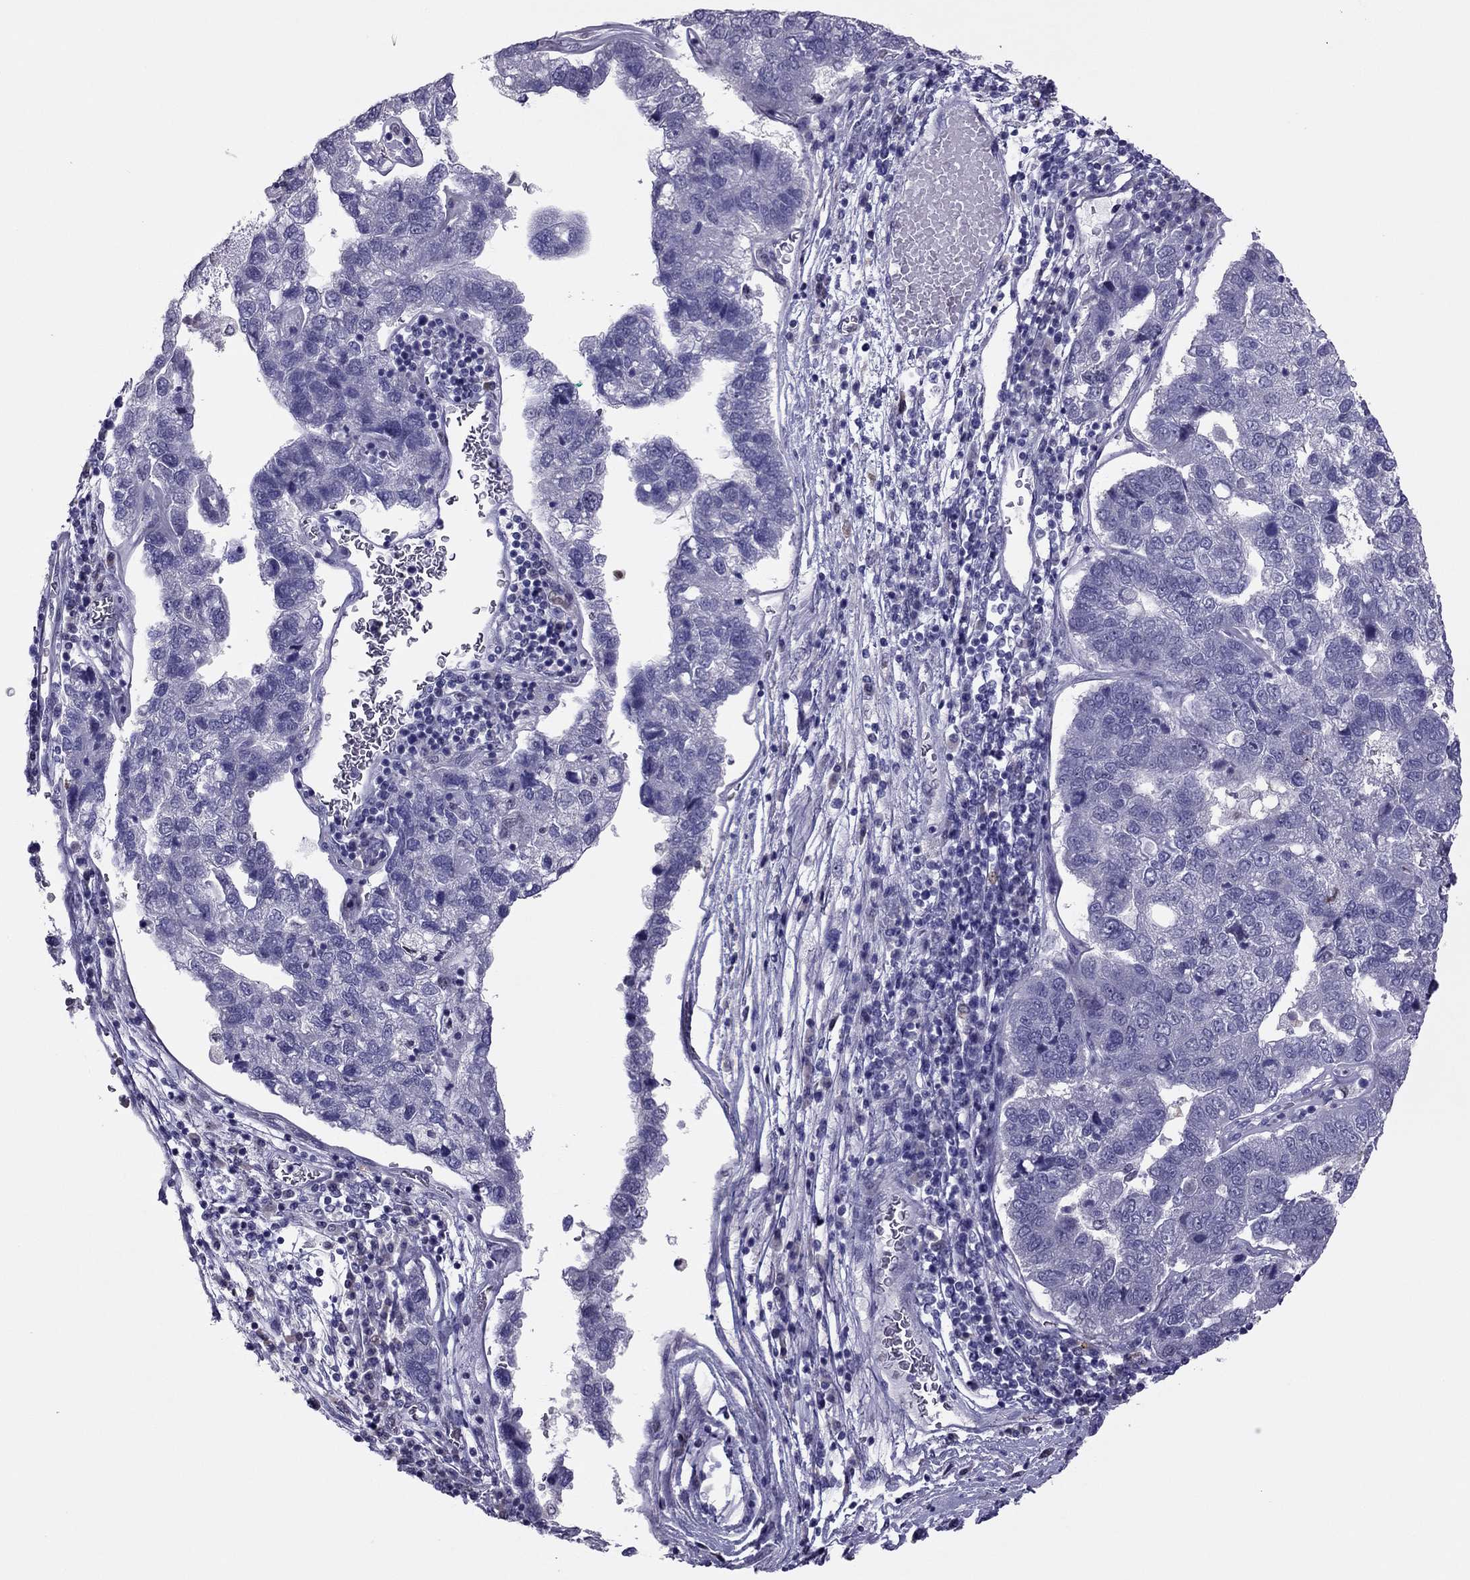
{"staining": {"intensity": "negative", "quantity": "none", "location": "none"}, "tissue": "pancreatic cancer", "cell_type": "Tumor cells", "image_type": "cancer", "snomed": [{"axis": "morphology", "description": "Adenocarcinoma, NOS"}, {"axis": "topography", "description": "Pancreas"}], "caption": "Tumor cells are negative for protein expression in human pancreatic adenocarcinoma.", "gene": "SPINT3", "patient": {"sex": "female", "age": 61}}